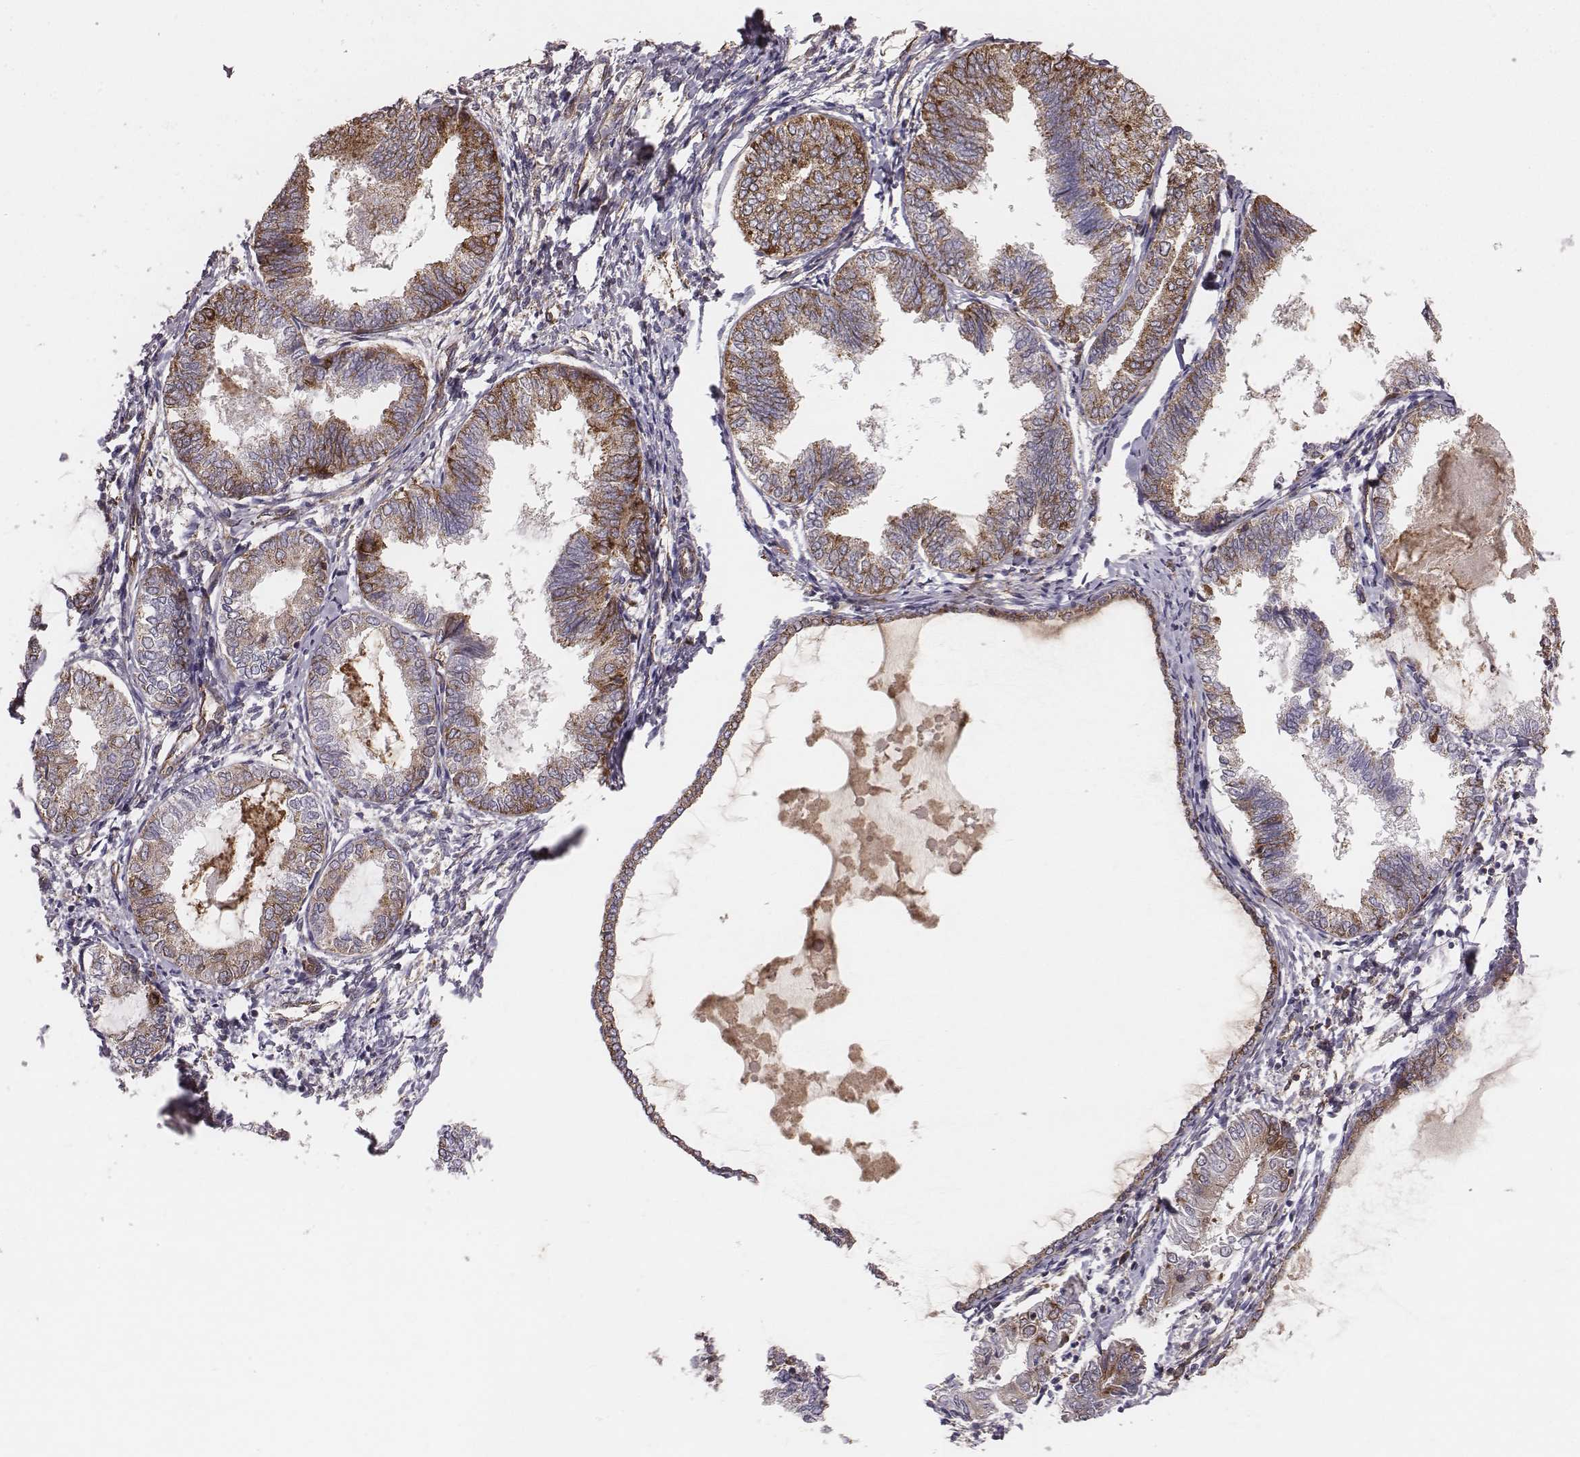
{"staining": {"intensity": "moderate", "quantity": "<25%", "location": "cytoplasmic/membranous"}, "tissue": "endometrial cancer", "cell_type": "Tumor cells", "image_type": "cancer", "snomed": [{"axis": "morphology", "description": "Adenocarcinoma, NOS"}, {"axis": "topography", "description": "Endometrium"}], "caption": "Protein expression by immunohistochemistry (IHC) exhibits moderate cytoplasmic/membranous staining in about <25% of tumor cells in endometrial cancer.", "gene": "TXLNA", "patient": {"sex": "female", "age": 68}}